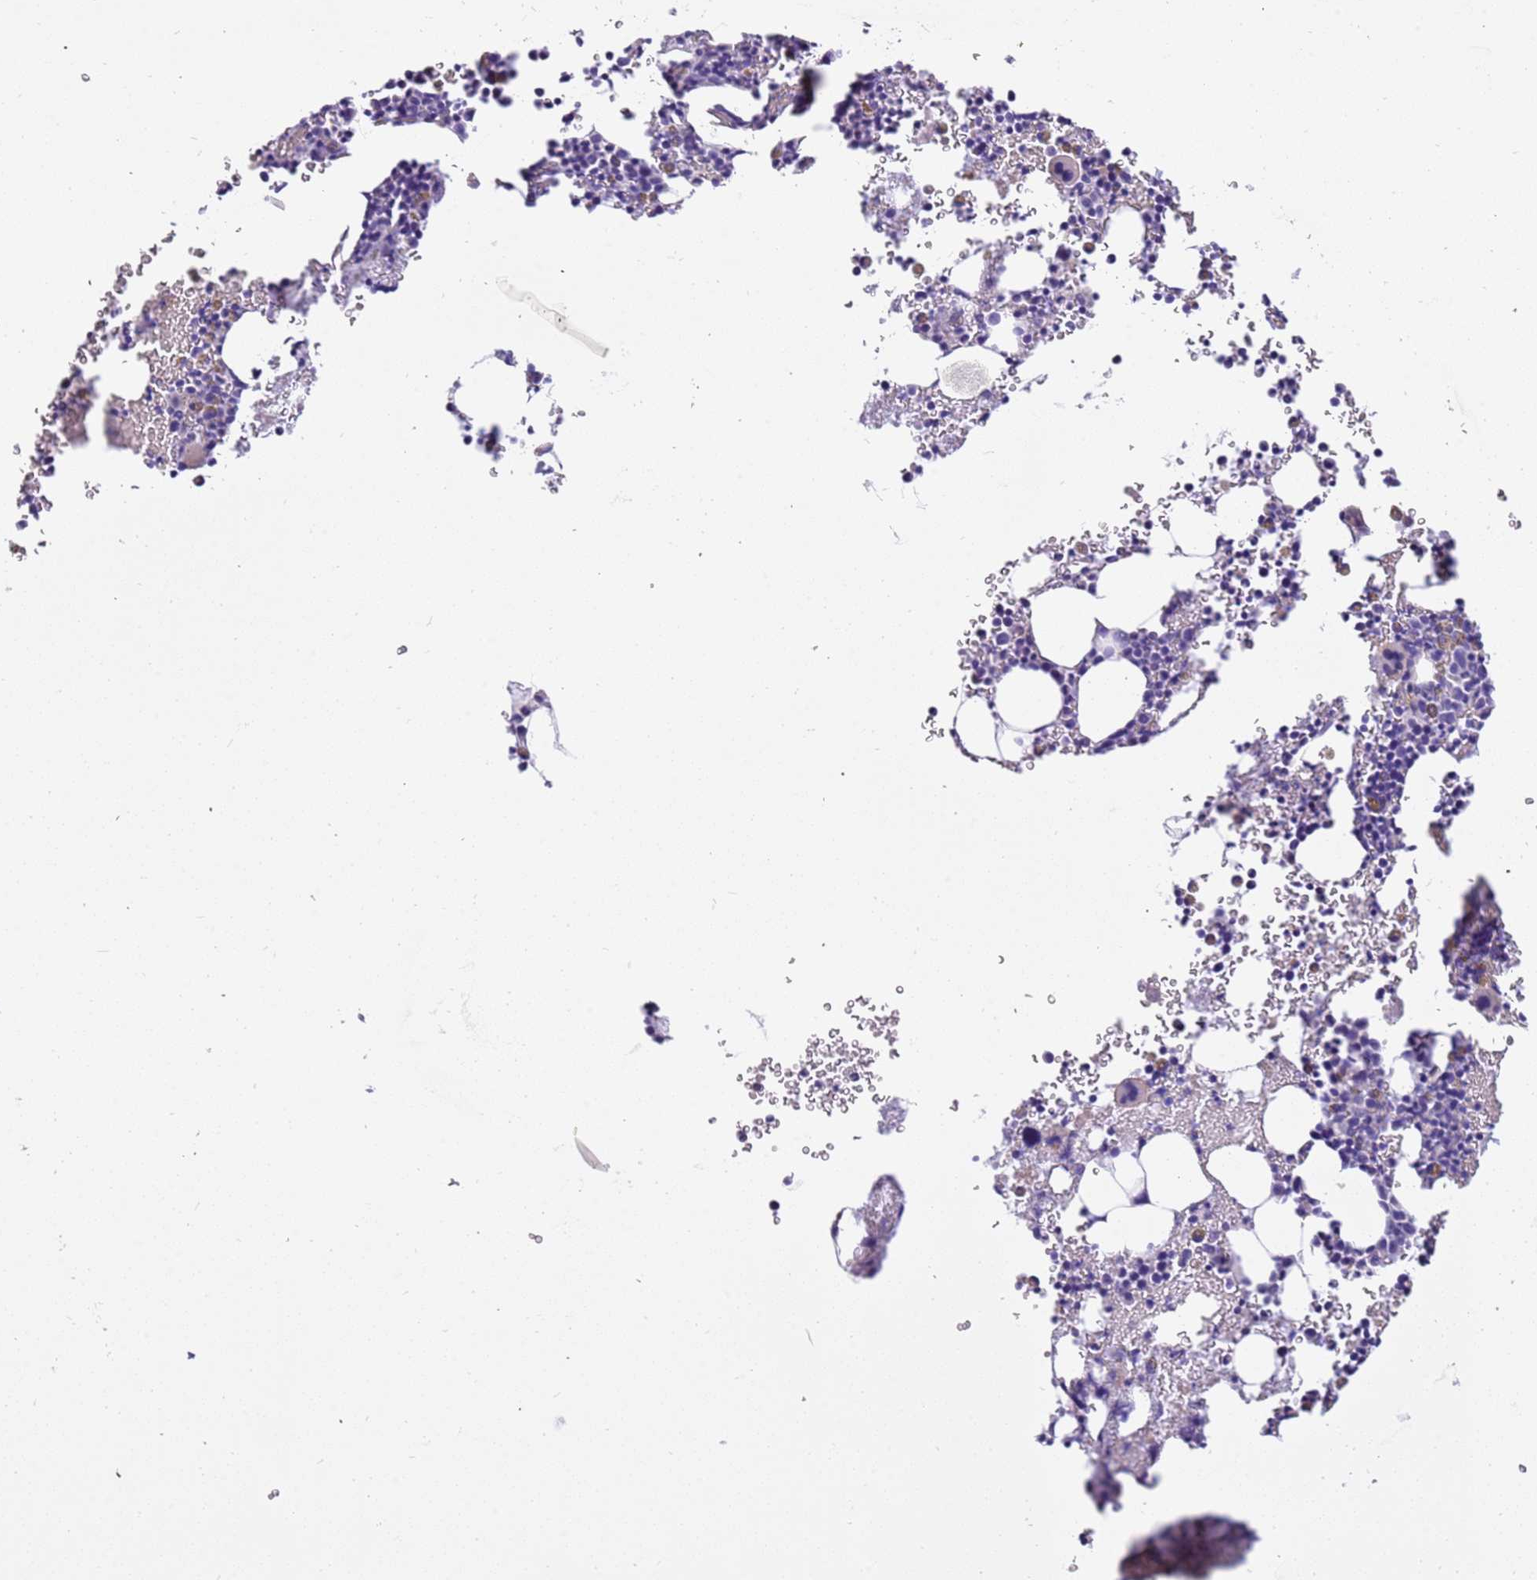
{"staining": {"intensity": "weak", "quantity": "<25%", "location": "cytoplasmic/membranous"}, "tissue": "bone marrow", "cell_type": "Hematopoietic cells", "image_type": "normal", "snomed": [{"axis": "morphology", "description": "Normal tissue, NOS"}, {"axis": "topography", "description": "Bone marrow"}], "caption": "A micrograph of bone marrow stained for a protein reveals no brown staining in hematopoietic cells. (Brightfield microscopy of DAB (3,3'-diaminobenzidine) immunohistochemistry at high magnification).", "gene": "PCGF2", "patient": {"sex": "male", "age": 41}}